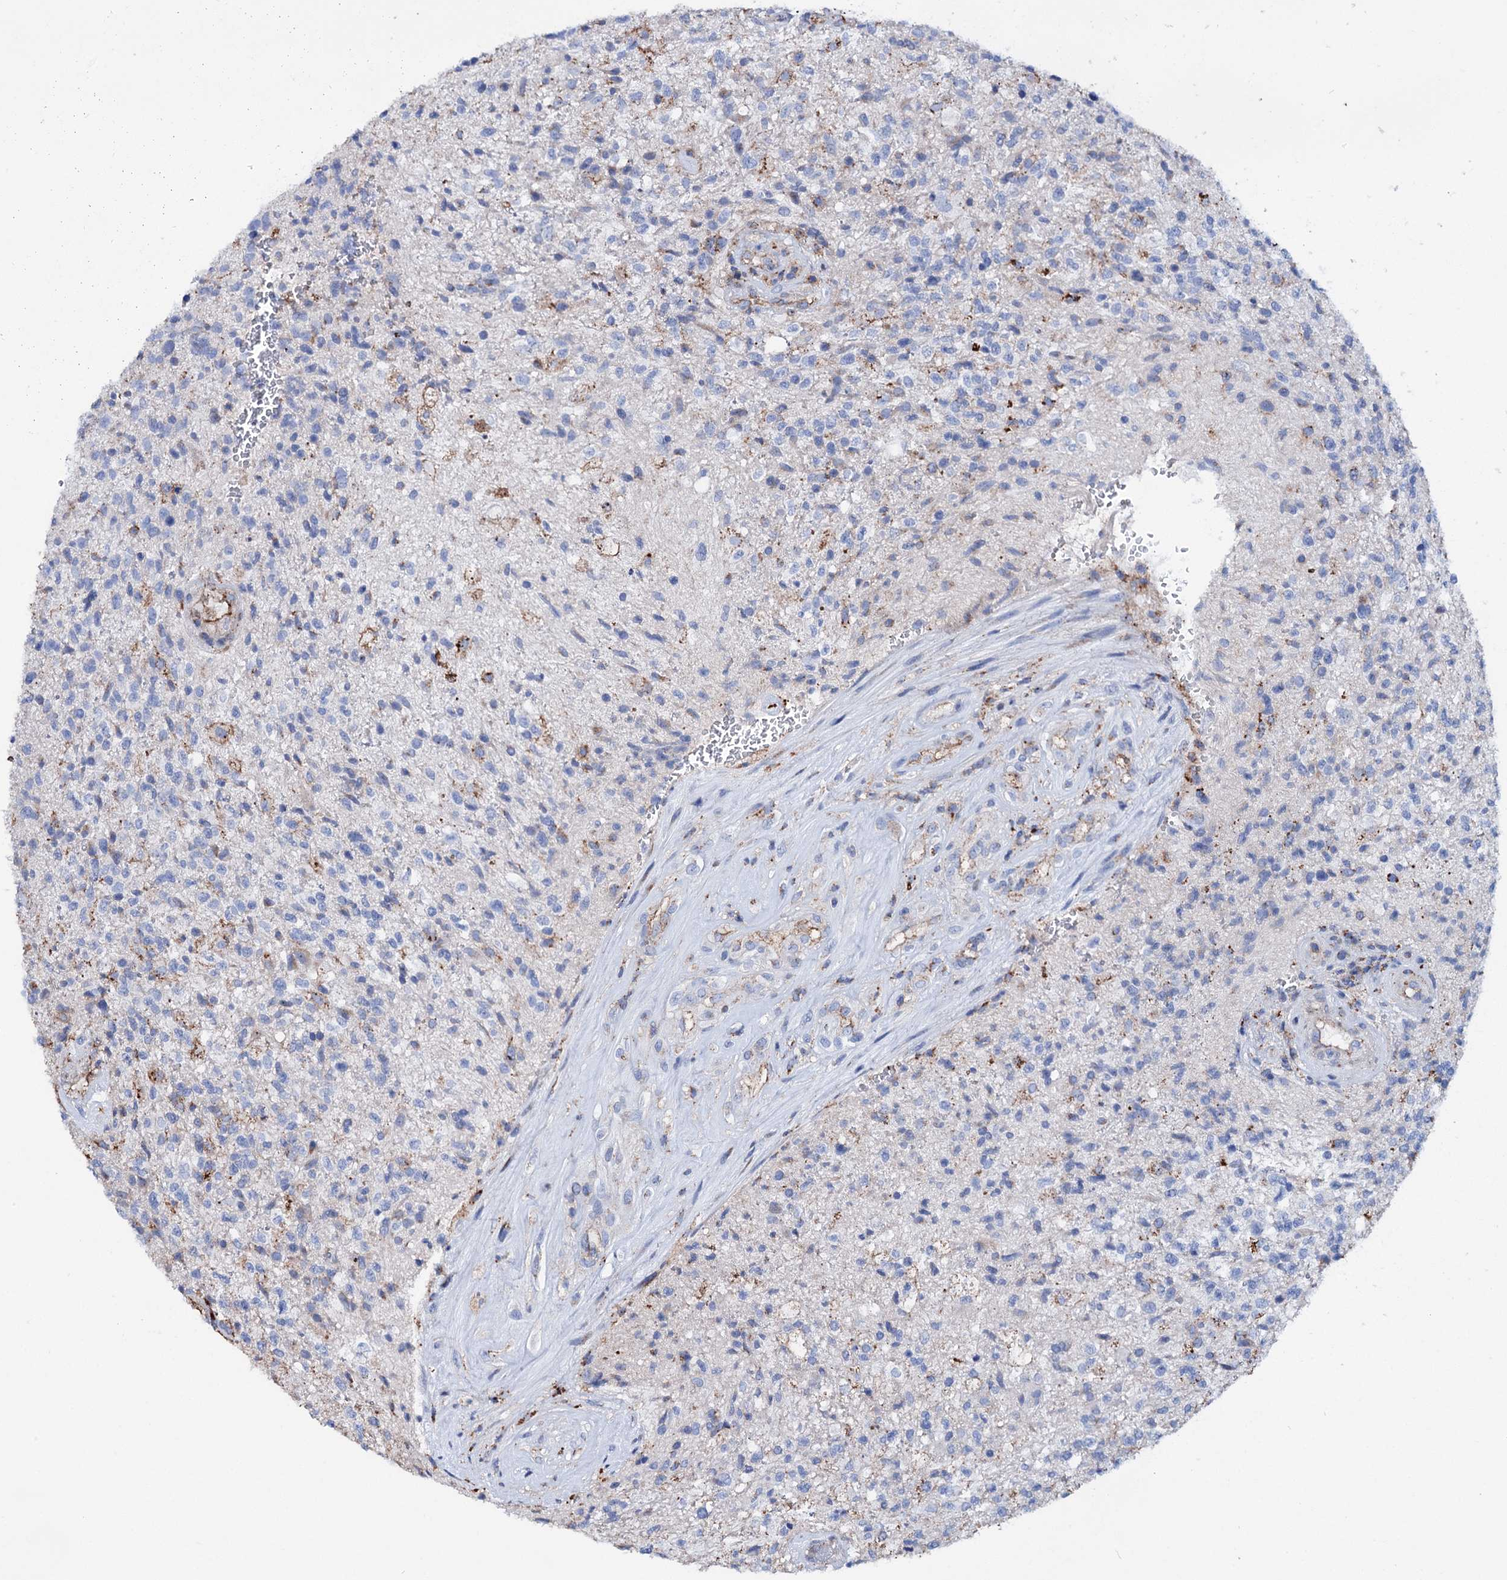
{"staining": {"intensity": "negative", "quantity": "none", "location": "none"}, "tissue": "glioma", "cell_type": "Tumor cells", "image_type": "cancer", "snomed": [{"axis": "morphology", "description": "Glioma, malignant, High grade"}, {"axis": "topography", "description": "Brain"}], "caption": "The image shows no significant expression in tumor cells of glioma.", "gene": "SCPEP1", "patient": {"sex": "male", "age": 56}}